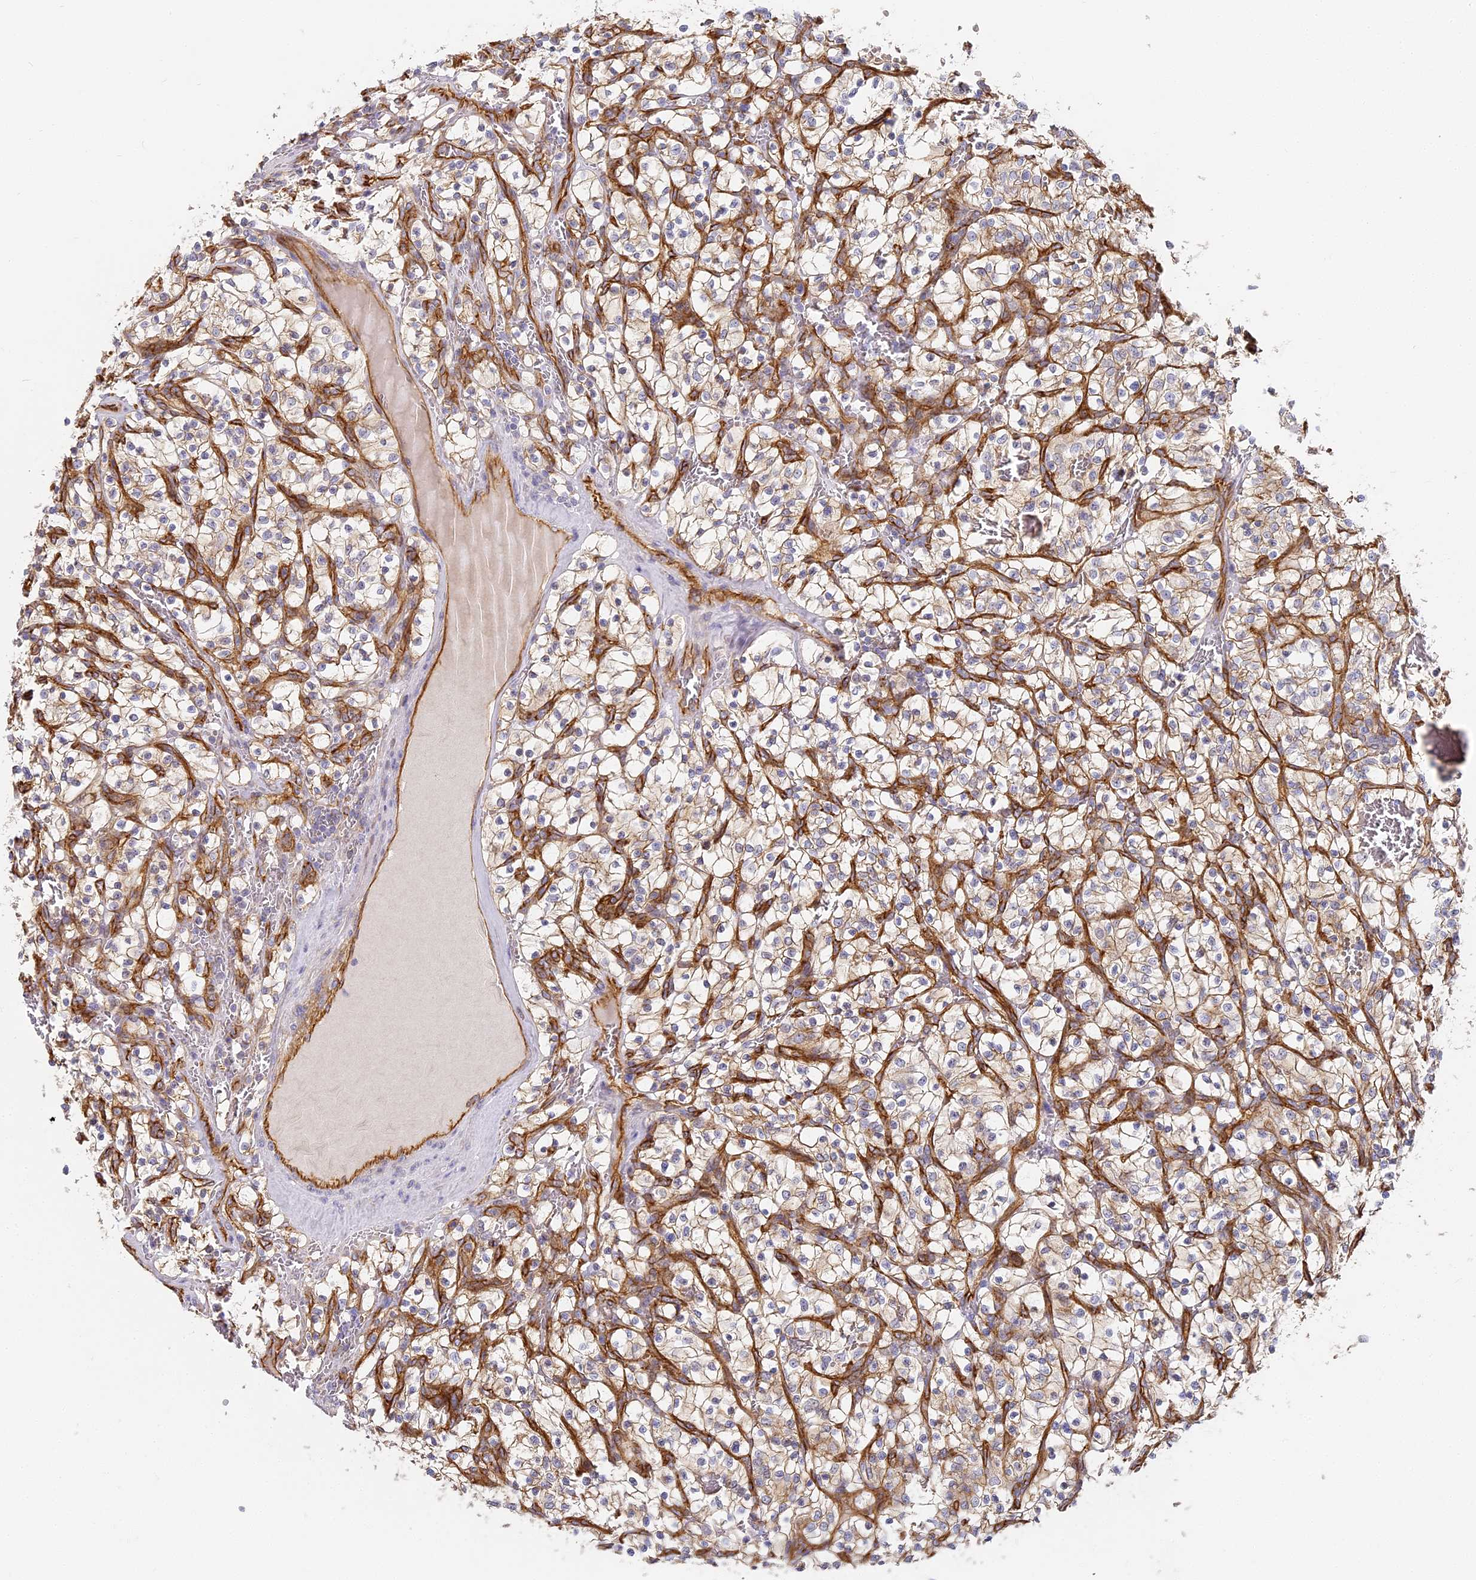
{"staining": {"intensity": "negative", "quantity": "none", "location": "none"}, "tissue": "renal cancer", "cell_type": "Tumor cells", "image_type": "cancer", "snomed": [{"axis": "morphology", "description": "Adenocarcinoma, NOS"}, {"axis": "topography", "description": "Kidney"}], "caption": "Immunohistochemistry of adenocarcinoma (renal) exhibits no positivity in tumor cells. The staining was performed using DAB (3,3'-diaminobenzidine) to visualize the protein expression in brown, while the nuclei were stained in blue with hematoxylin (Magnification: 20x).", "gene": "CCDC30", "patient": {"sex": "female", "age": 57}}